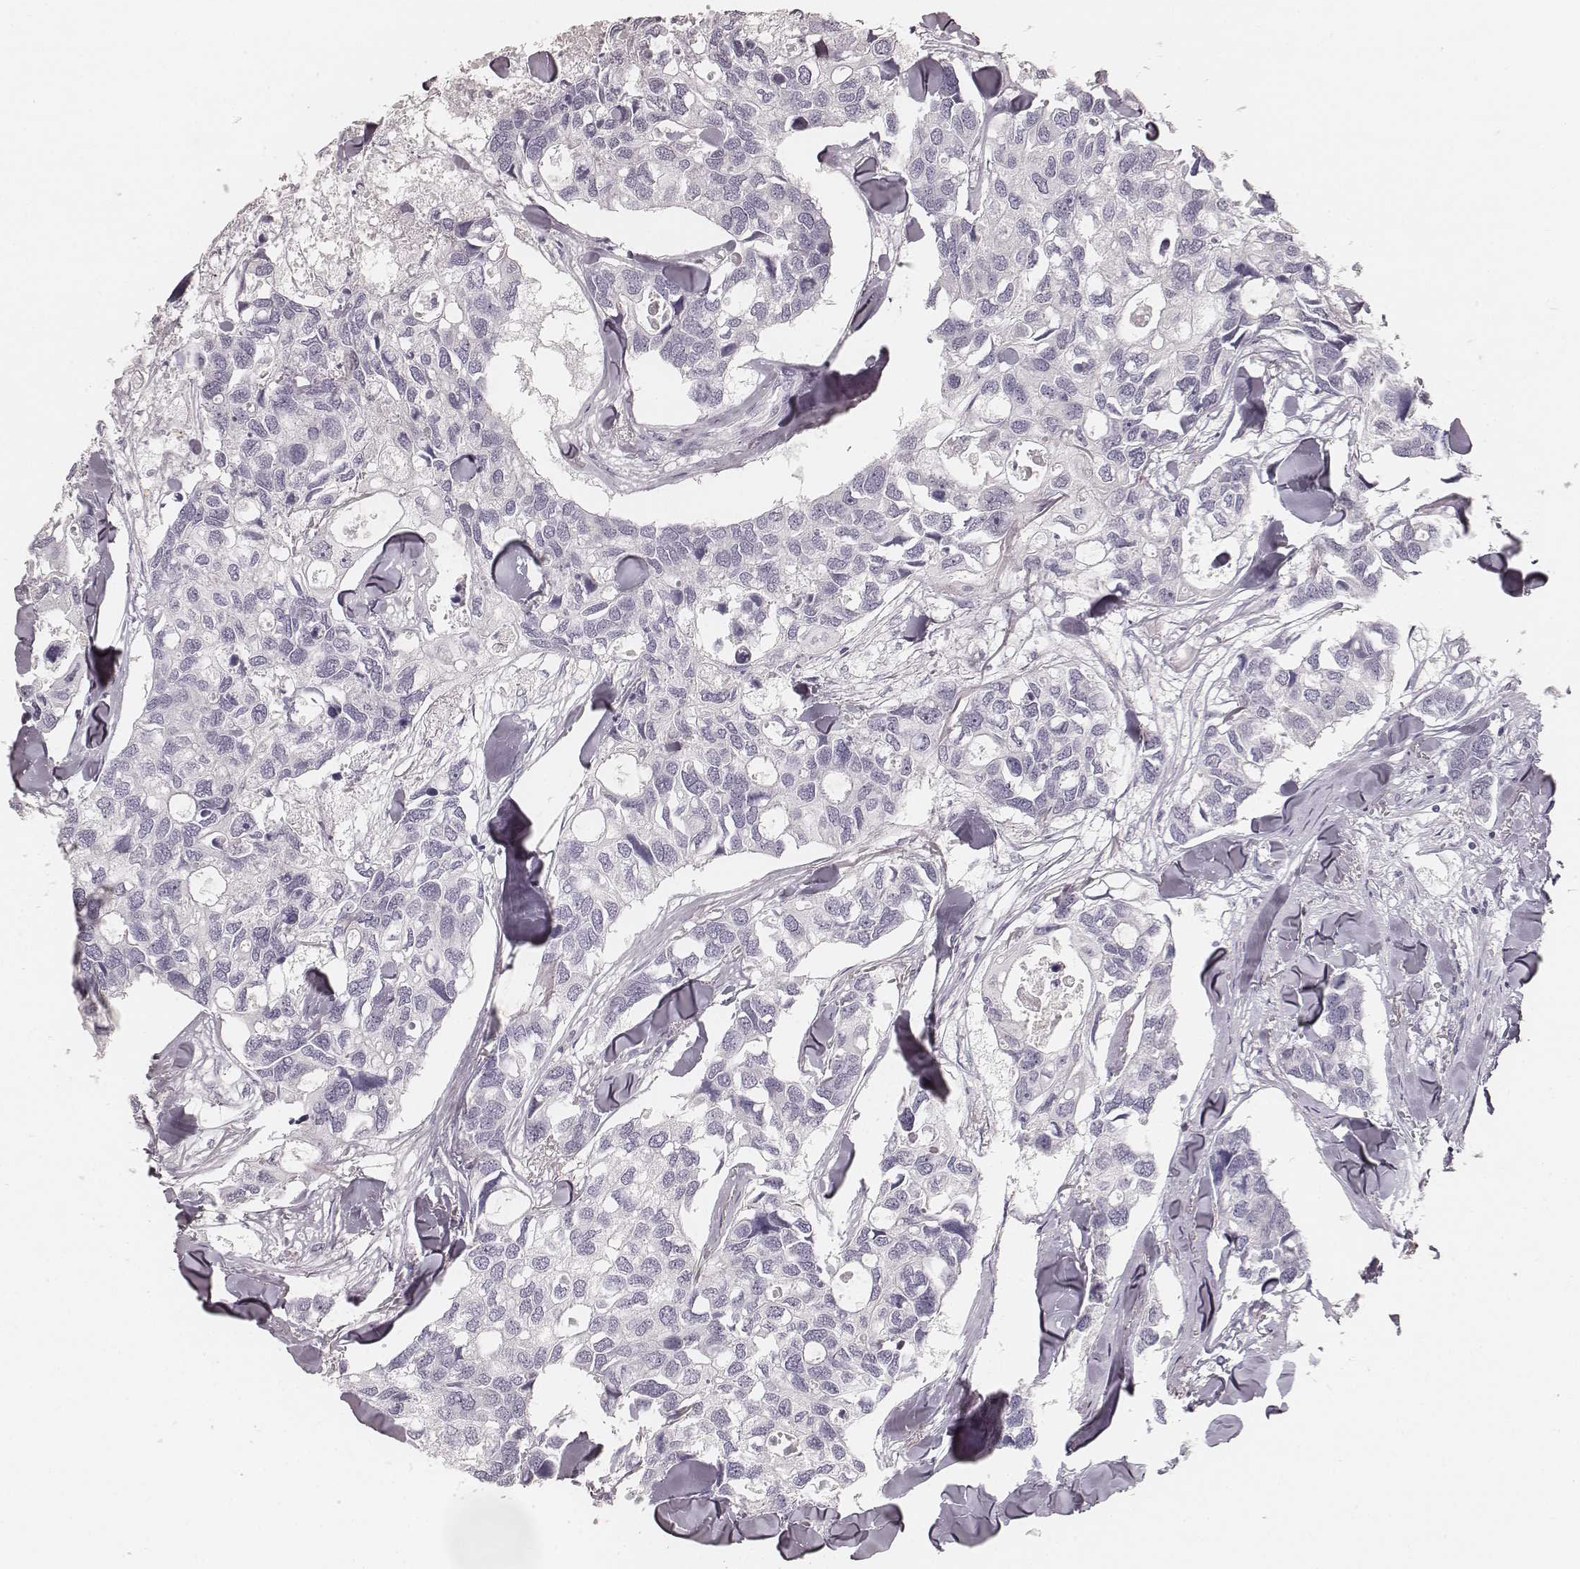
{"staining": {"intensity": "negative", "quantity": "none", "location": "none"}, "tissue": "breast cancer", "cell_type": "Tumor cells", "image_type": "cancer", "snomed": [{"axis": "morphology", "description": "Duct carcinoma"}, {"axis": "topography", "description": "Breast"}], "caption": "Immunohistochemistry (IHC) histopathology image of neoplastic tissue: human breast invasive ductal carcinoma stained with DAB exhibits no significant protein expression in tumor cells.", "gene": "KRT82", "patient": {"sex": "female", "age": 83}}